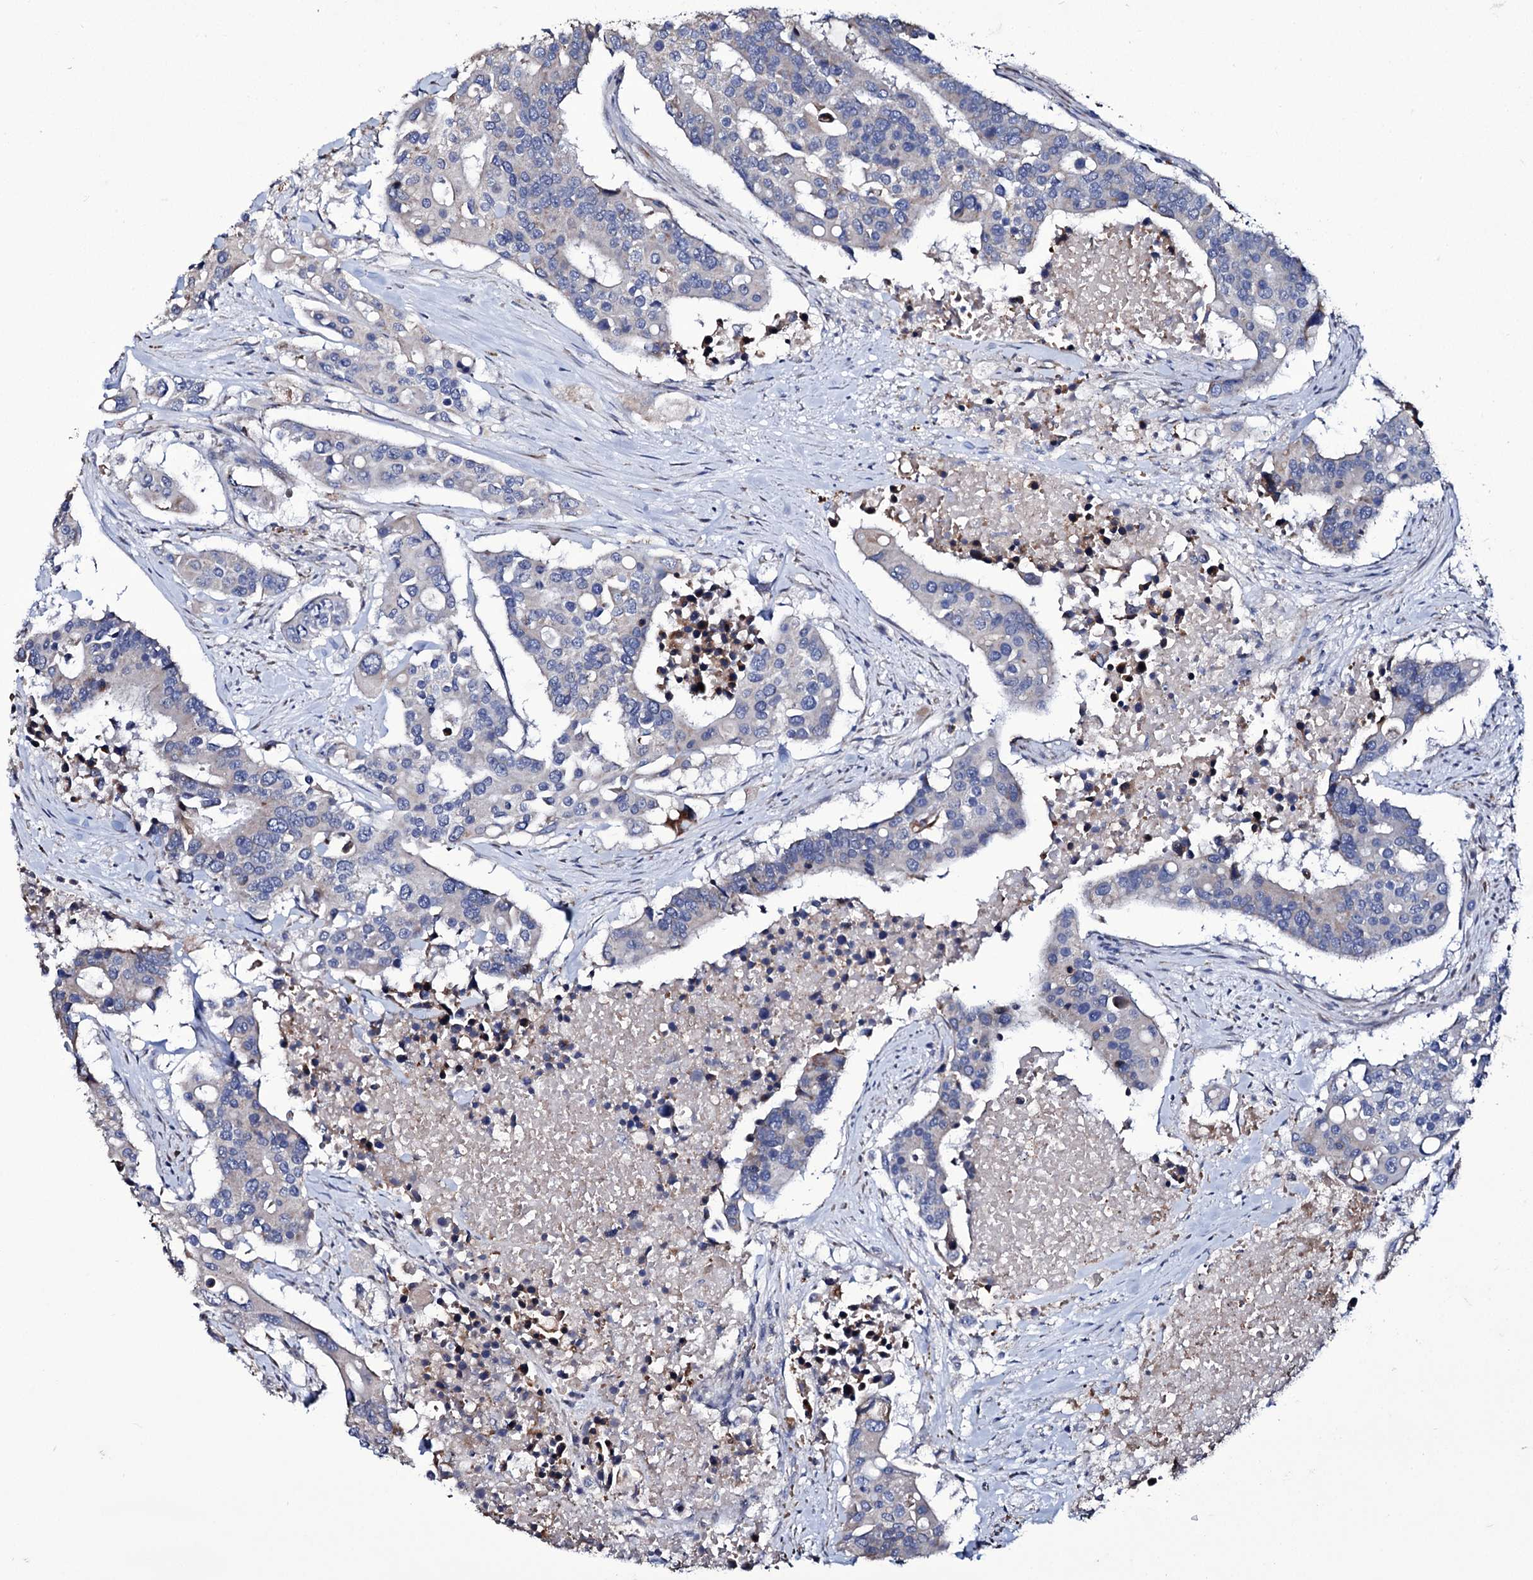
{"staining": {"intensity": "negative", "quantity": "none", "location": "none"}, "tissue": "colorectal cancer", "cell_type": "Tumor cells", "image_type": "cancer", "snomed": [{"axis": "morphology", "description": "Adenocarcinoma, NOS"}, {"axis": "topography", "description": "Colon"}], "caption": "The micrograph demonstrates no significant staining in tumor cells of adenocarcinoma (colorectal).", "gene": "TUBGCP5", "patient": {"sex": "male", "age": 77}}